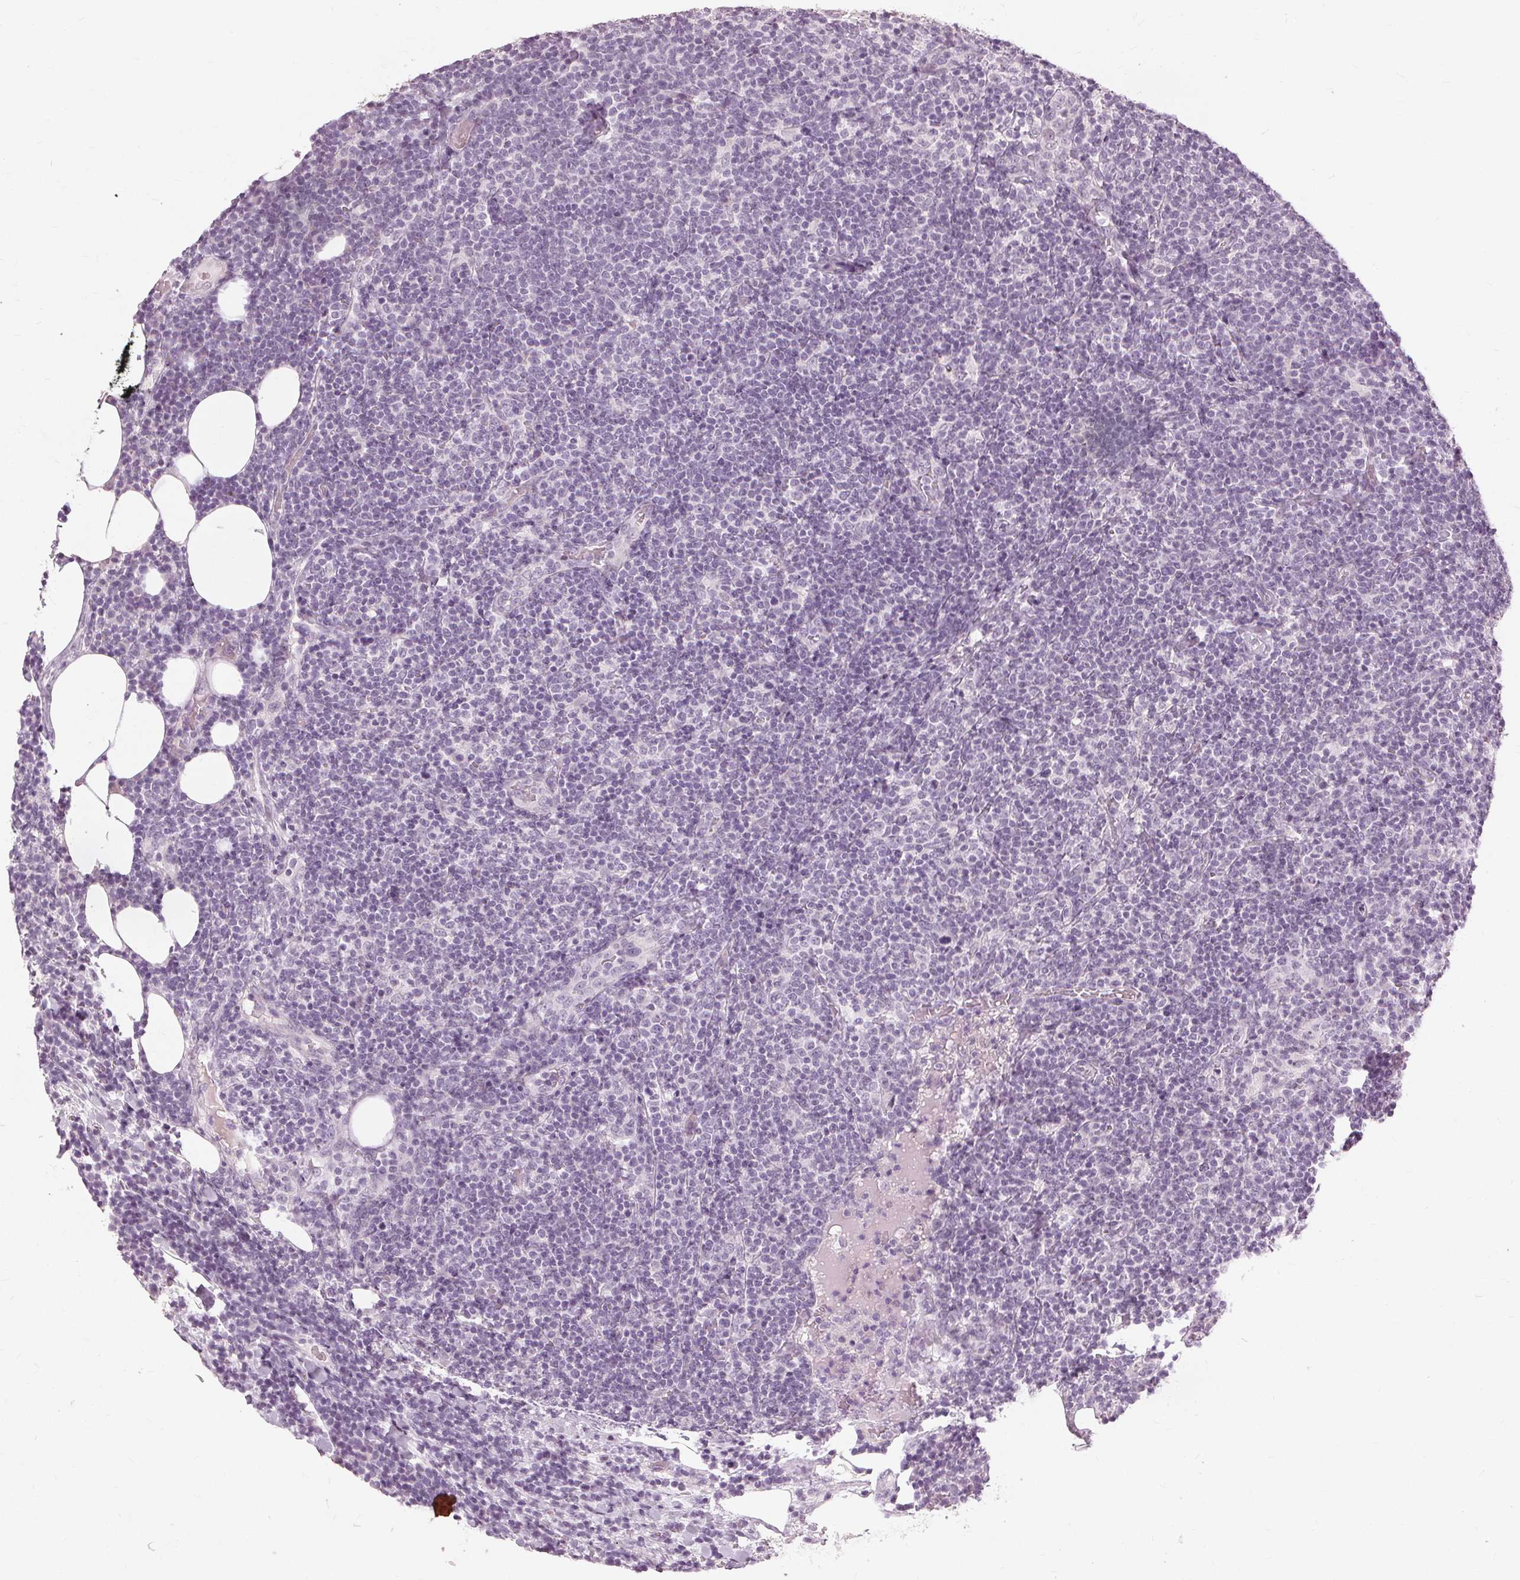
{"staining": {"intensity": "negative", "quantity": "none", "location": "none"}, "tissue": "lymphoma", "cell_type": "Tumor cells", "image_type": "cancer", "snomed": [{"axis": "morphology", "description": "Malignant lymphoma, non-Hodgkin's type, High grade"}, {"axis": "topography", "description": "Lymph node"}], "caption": "Lymphoma stained for a protein using IHC displays no staining tumor cells.", "gene": "SFTPD", "patient": {"sex": "male", "age": 61}}